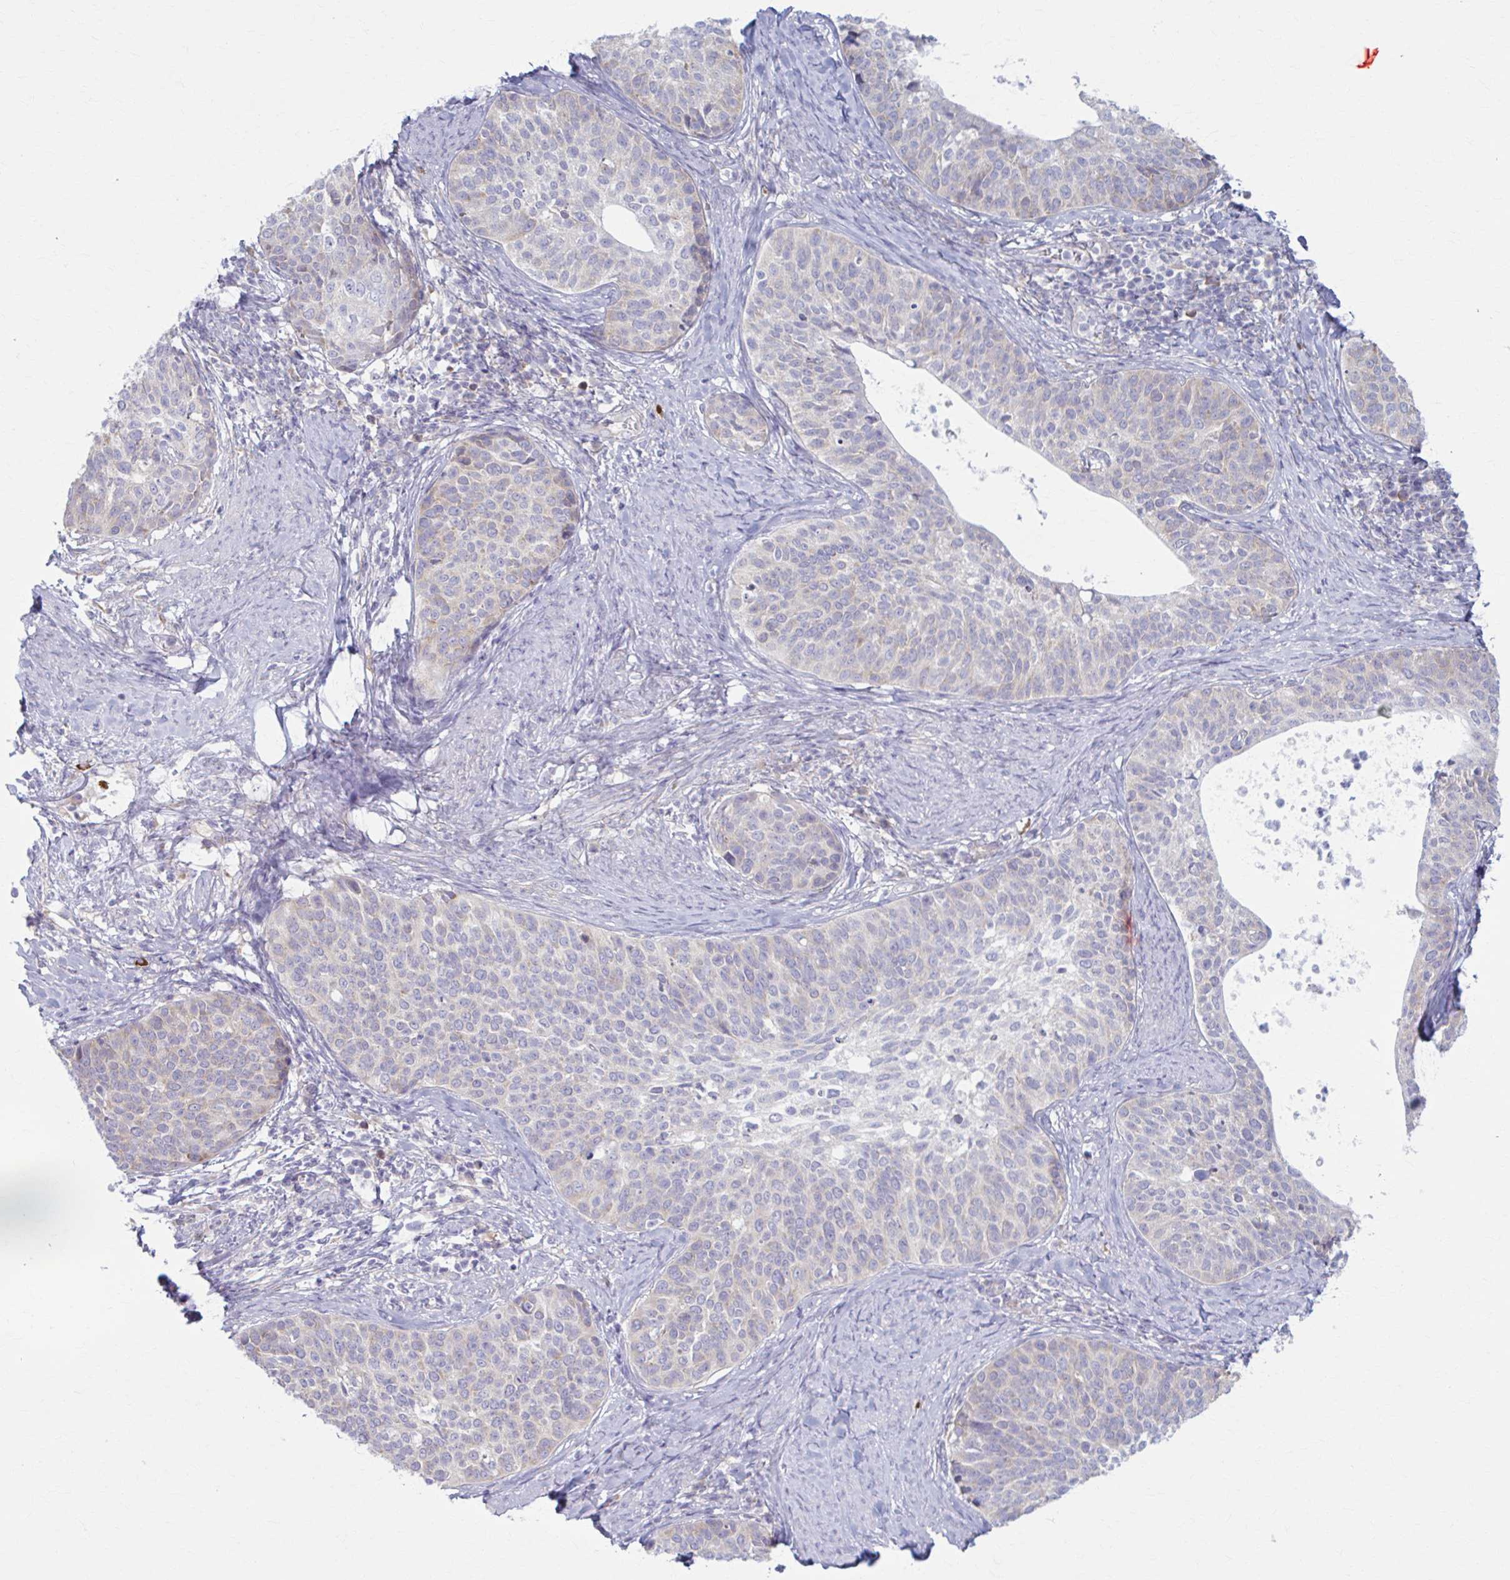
{"staining": {"intensity": "negative", "quantity": "none", "location": "none"}, "tissue": "cervical cancer", "cell_type": "Tumor cells", "image_type": "cancer", "snomed": [{"axis": "morphology", "description": "Squamous cell carcinoma, NOS"}, {"axis": "topography", "description": "Cervix"}], "caption": "A micrograph of human squamous cell carcinoma (cervical) is negative for staining in tumor cells.", "gene": "PRKRA", "patient": {"sex": "female", "age": 69}}